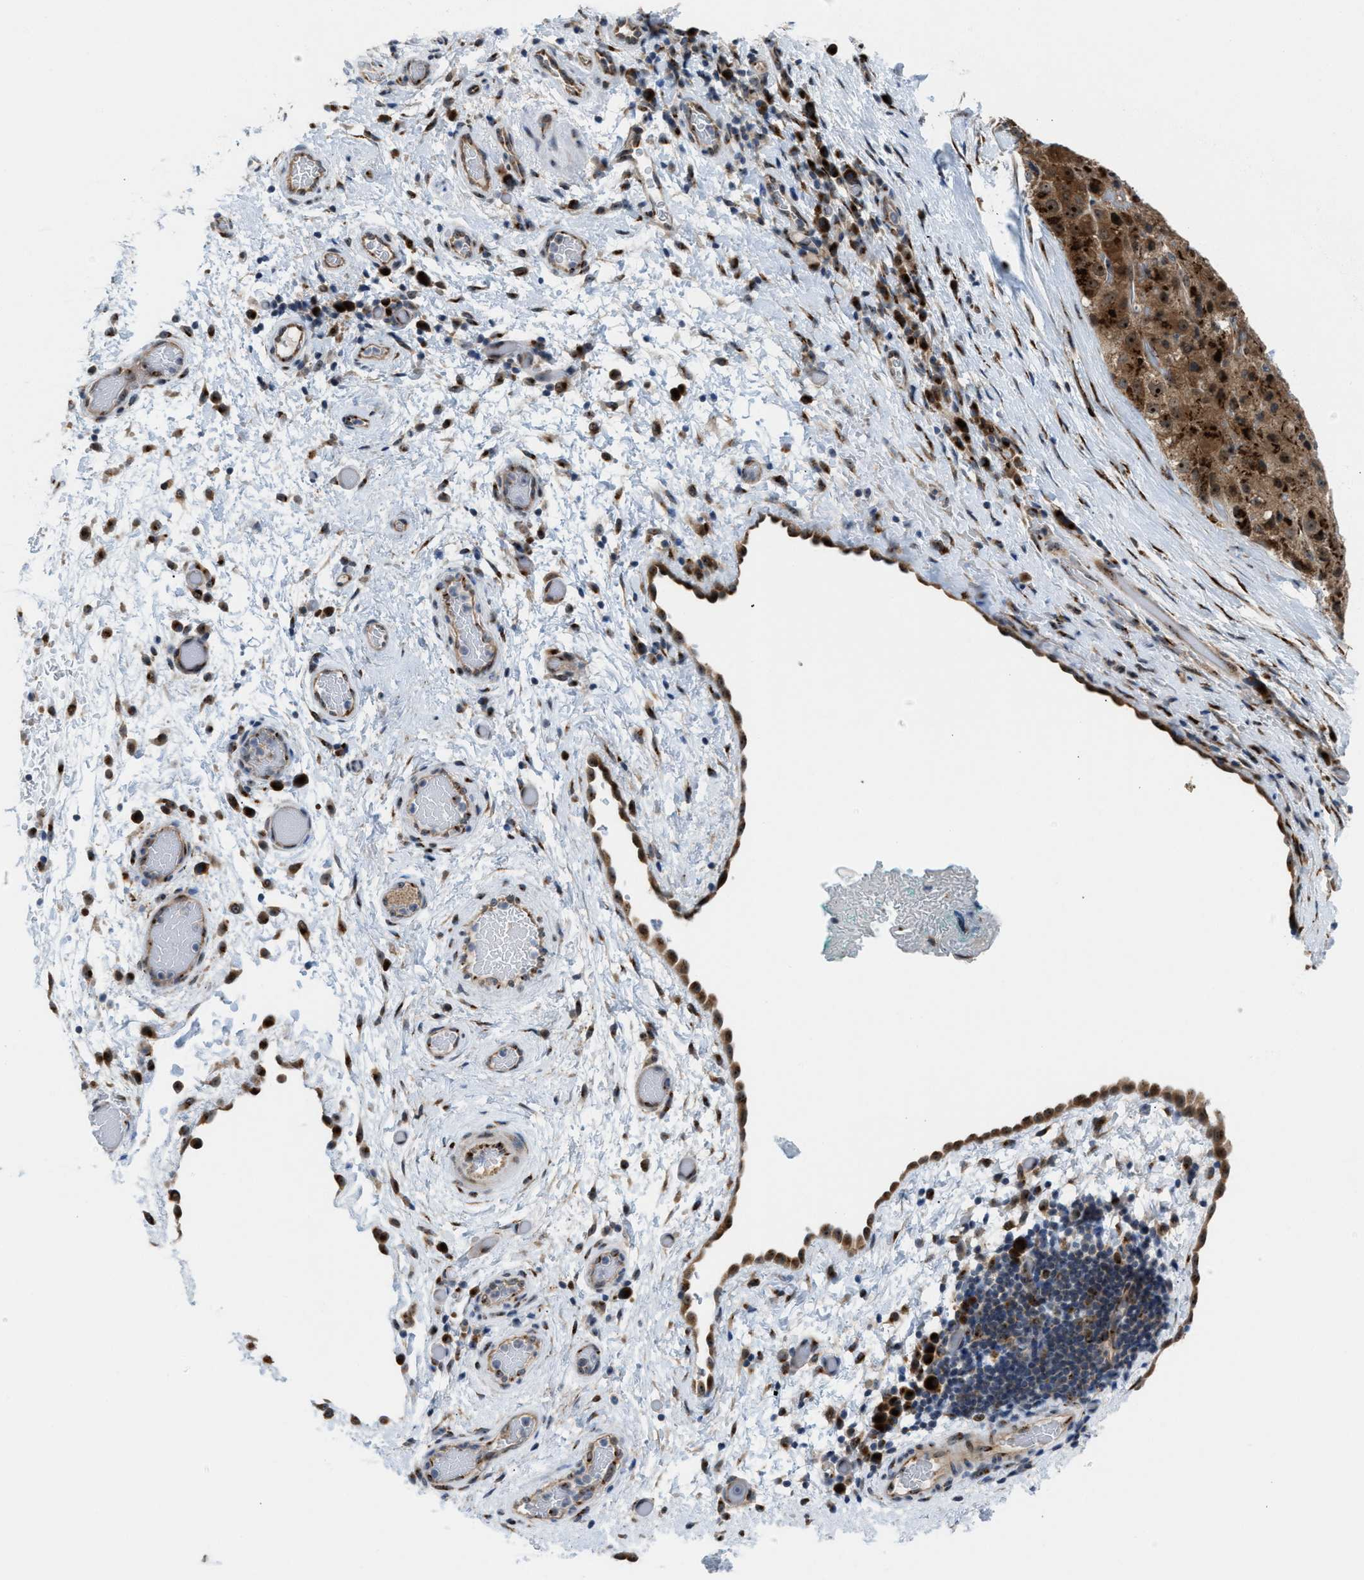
{"staining": {"intensity": "moderate", "quantity": ">75%", "location": "cytoplasmic/membranous,nuclear"}, "tissue": "liver cancer", "cell_type": "Tumor cells", "image_type": "cancer", "snomed": [{"axis": "morphology", "description": "Carcinoma, Hepatocellular, NOS"}, {"axis": "topography", "description": "Liver"}], "caption": "Protein expression analysis of human hepatocellular carcinoma (liver) reveals moderate cytoplasmic/membranous and nuclear staining in about >75% of tumor cells.", "gene": "SLC38A10", "patient": {"sex": "male", "age": 80}}